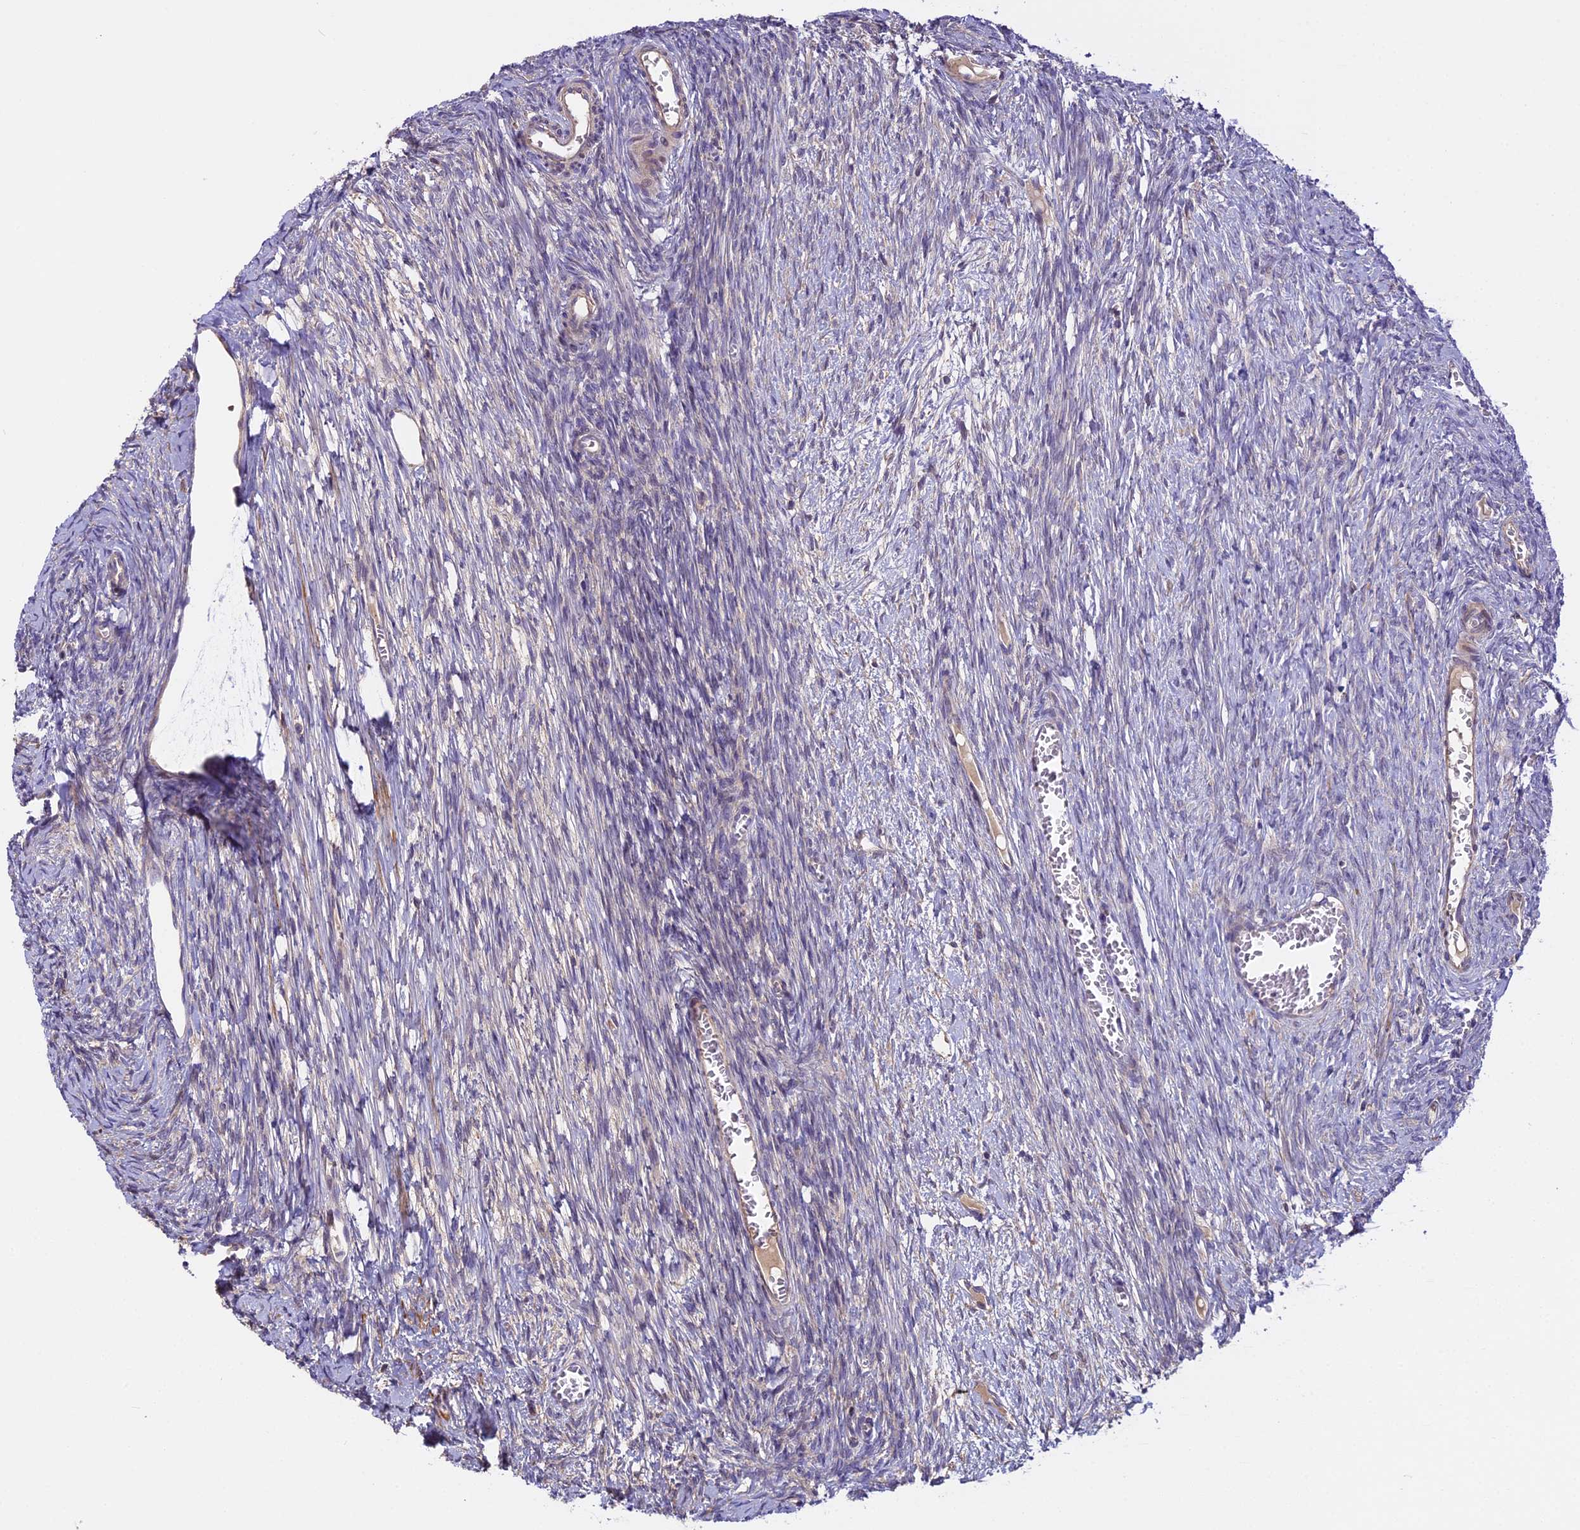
{"staining": {"intensity": "moderate", "quantity": "25%-75%", "location": "cytoplasmic/membranous"}, "tissue": "ovary", "cell_type": "Follicle cells", "image_type": "normal", "snomed": [{"axis": "morphology", "description": "Normal tissue, NOS"}, {"axis": "topography", "description": "Ovary"}], "caption": "Follicle cells demonstrate medium levels of moderate cytoplasmic/membranous staining in approximately 25%-75% of cells in benign ovary. (DAB (3,3'-diaminobenzidine) = brown stain, brightfield microscopy at high magnification).", "gene": "FAM98C", "patient": {"sex": "female", "age": 44}}